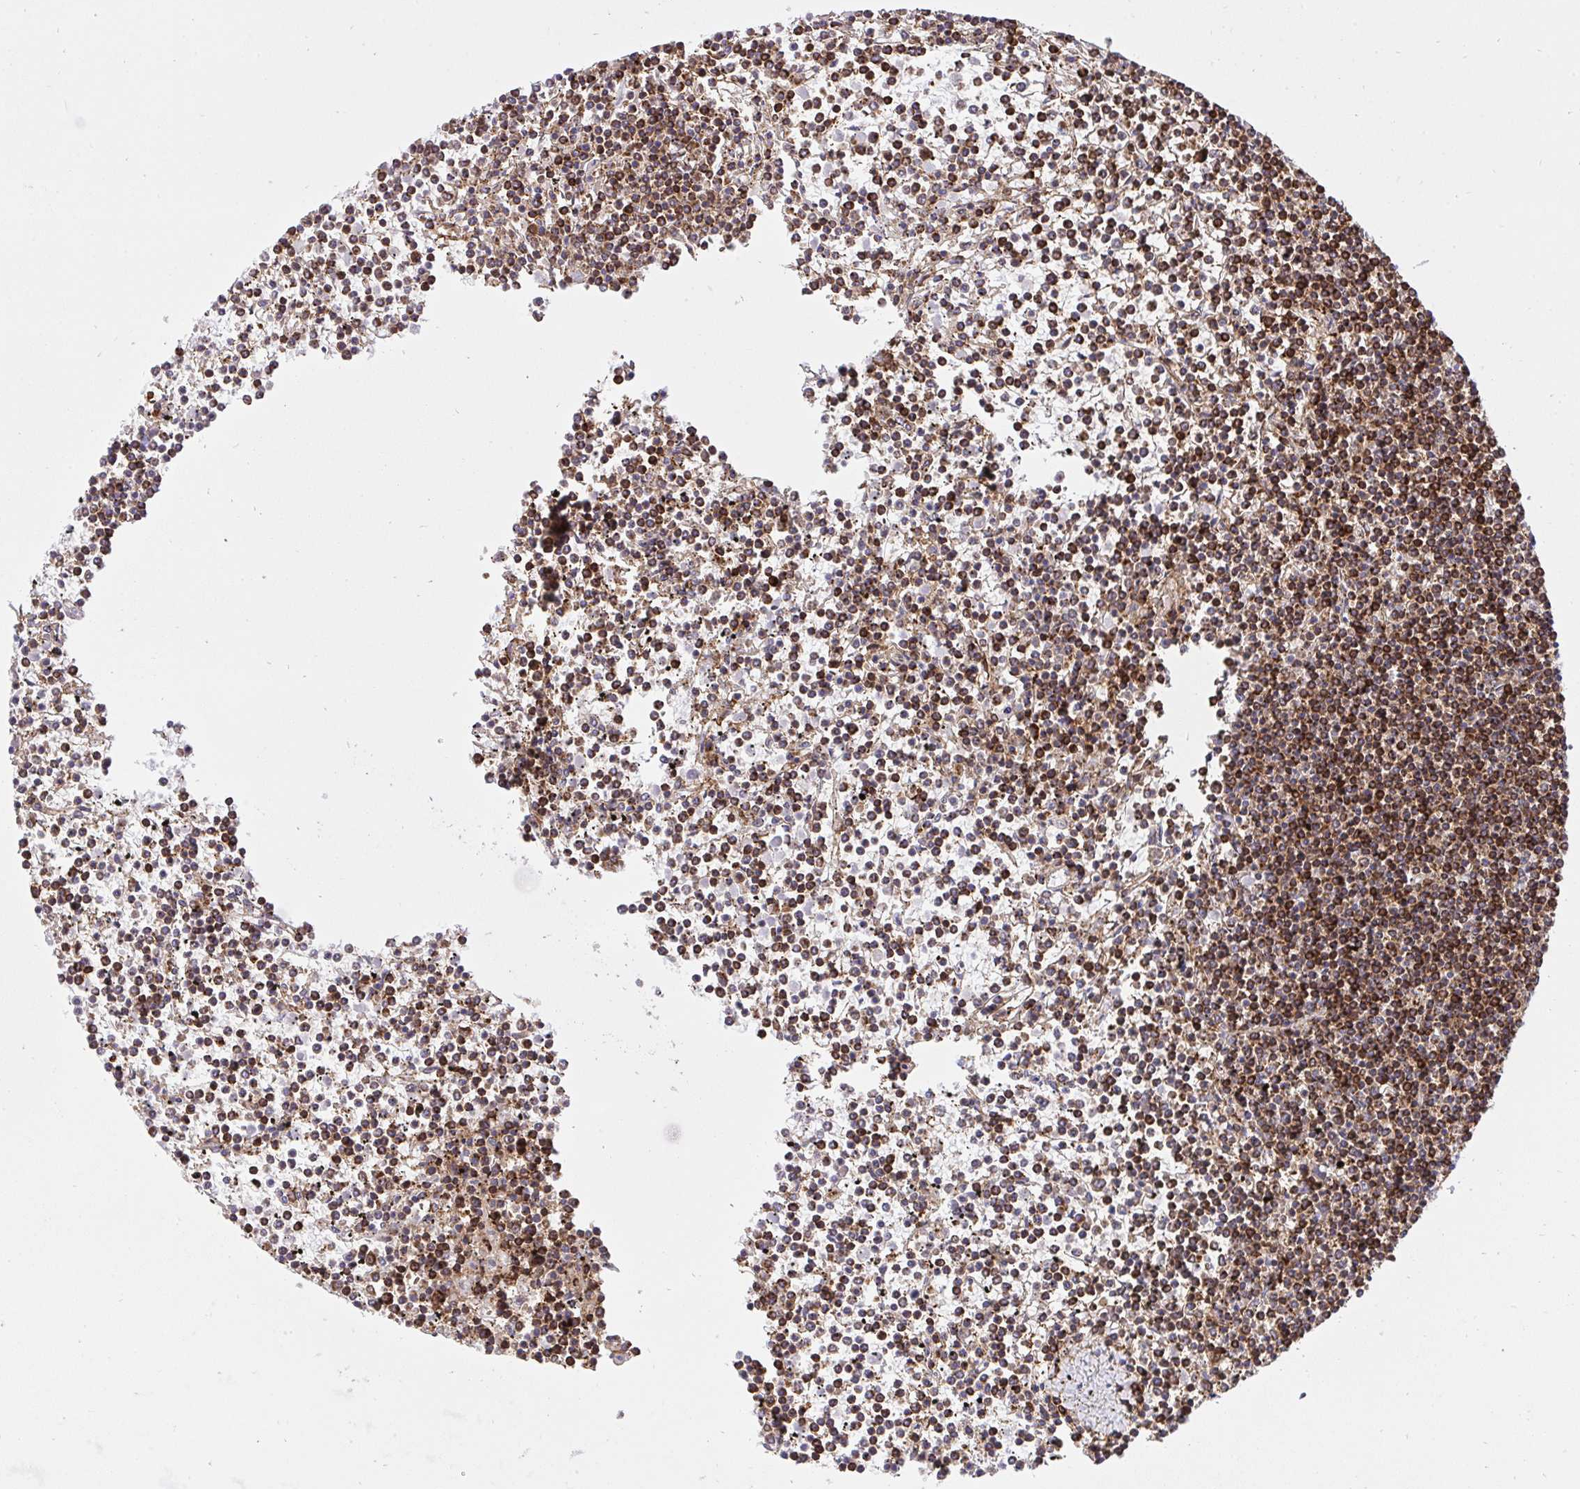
{"staining": {"intensity": "strong", "quantity": ">75%", "location": "cytoplasmic/membranous"}, "tissue": "lymphoma", "cell_type": "Tumor cells", "image_type": "cancer", "snomed": [{"axis": "morphology", "description": "Malignant lymphoma, non-Hodgkin's type, Low grade"}, {"axis": "topography", "description": "Spleen"}], "caption": "The immunohistochemical stain highlights strong cytoplasmic/membranous expression in tumor cells of lymphoma tissue.", "gene": "ERI1", "patient": {"sex": "female", "age": 19}}